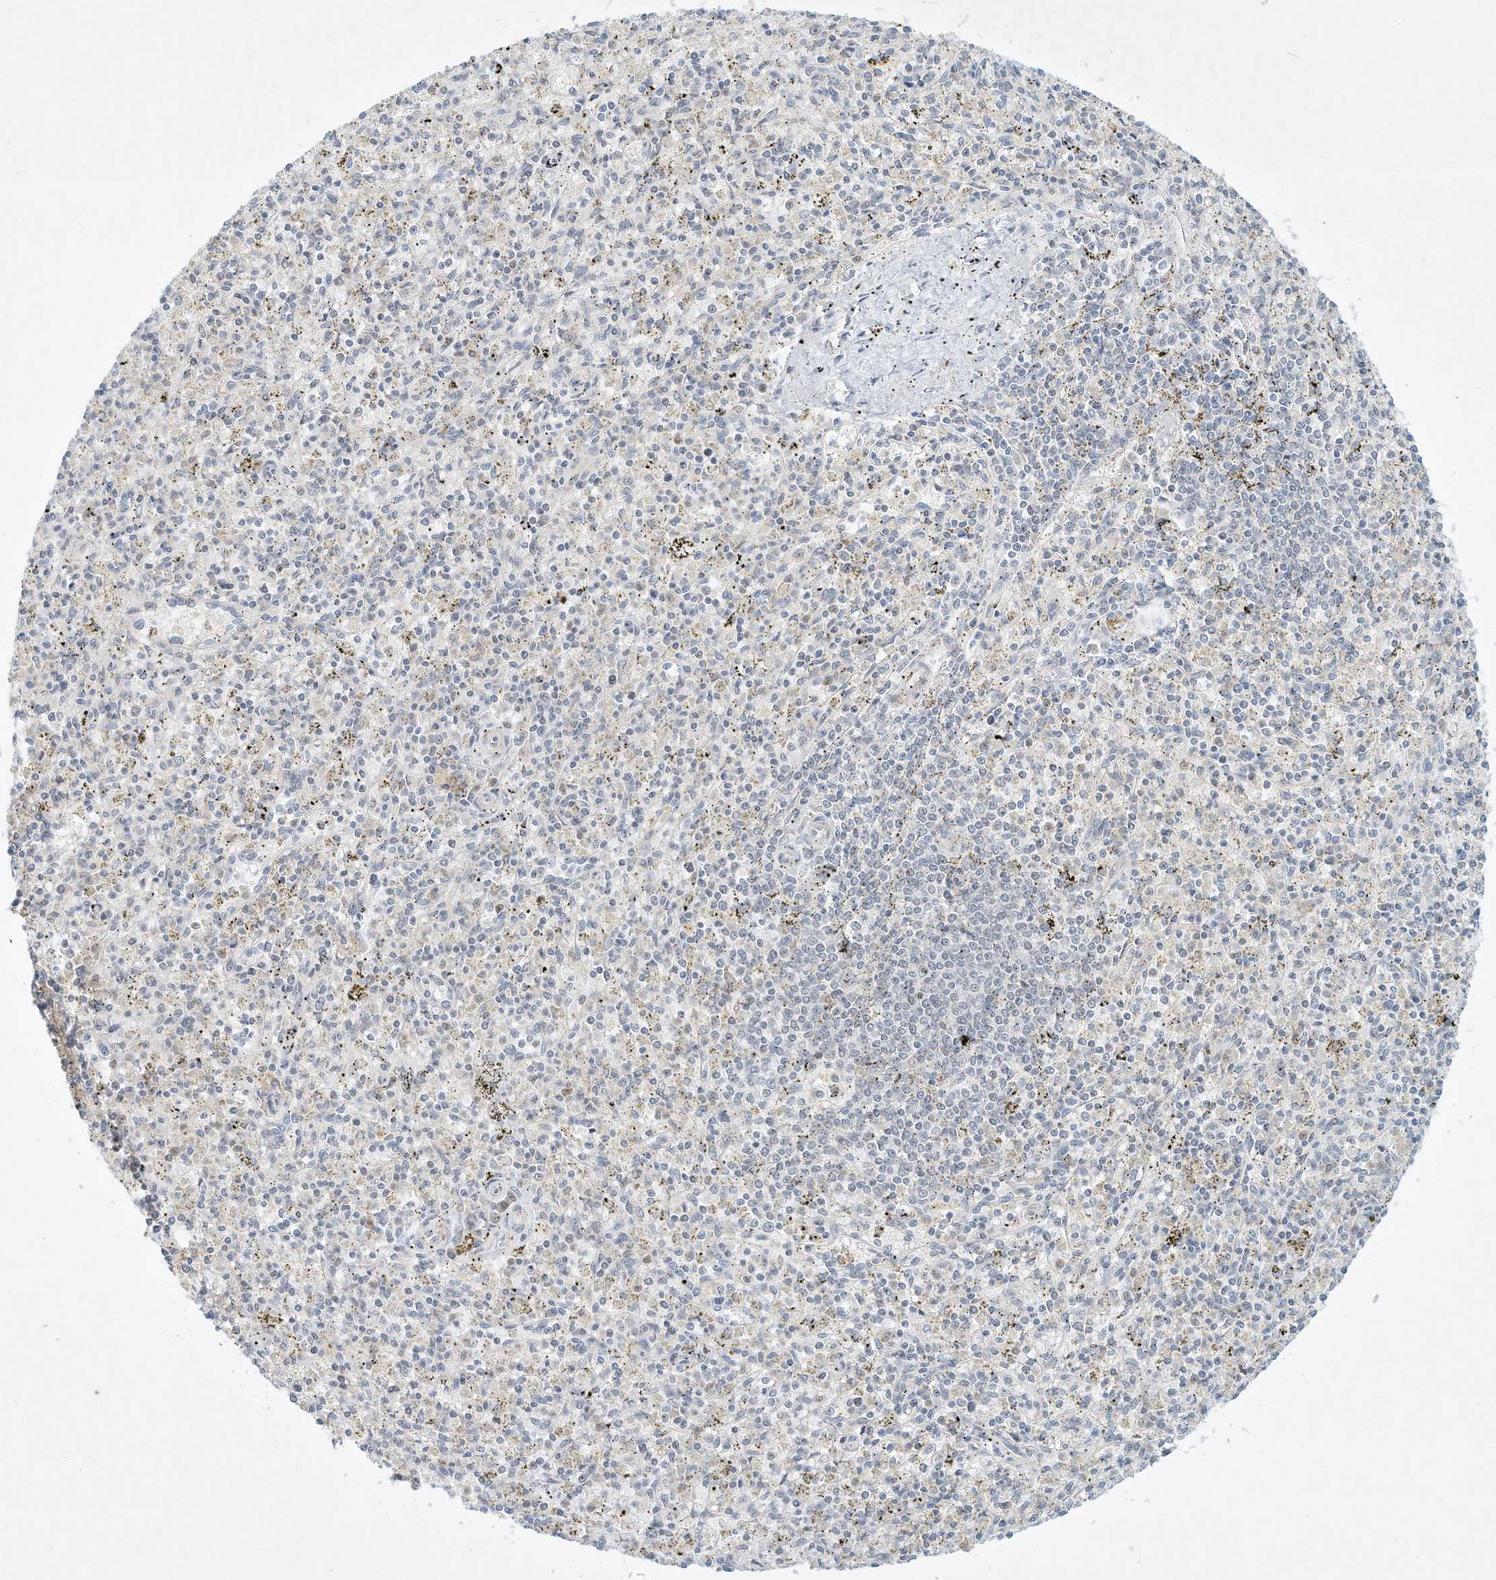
{"staining": {"intensity": "negative", "quantity": "none", "location": "none"}, "tissue": "spleen", "cell_type": "Cells in red pulp", "image_type": "normal", "snomed": [{"axis": "morphology", "description": "Normal tissue, NOS"}, {"axis": "topography", "description": "Spleen"}], "caption": "The IHC photomicrograph has no significant expression in cells in red pulp of spleen. (IHC, brightfield microscopy, high magnification).", "gene": "PAK6", "patient": {"sex": "male", "age": 72}}